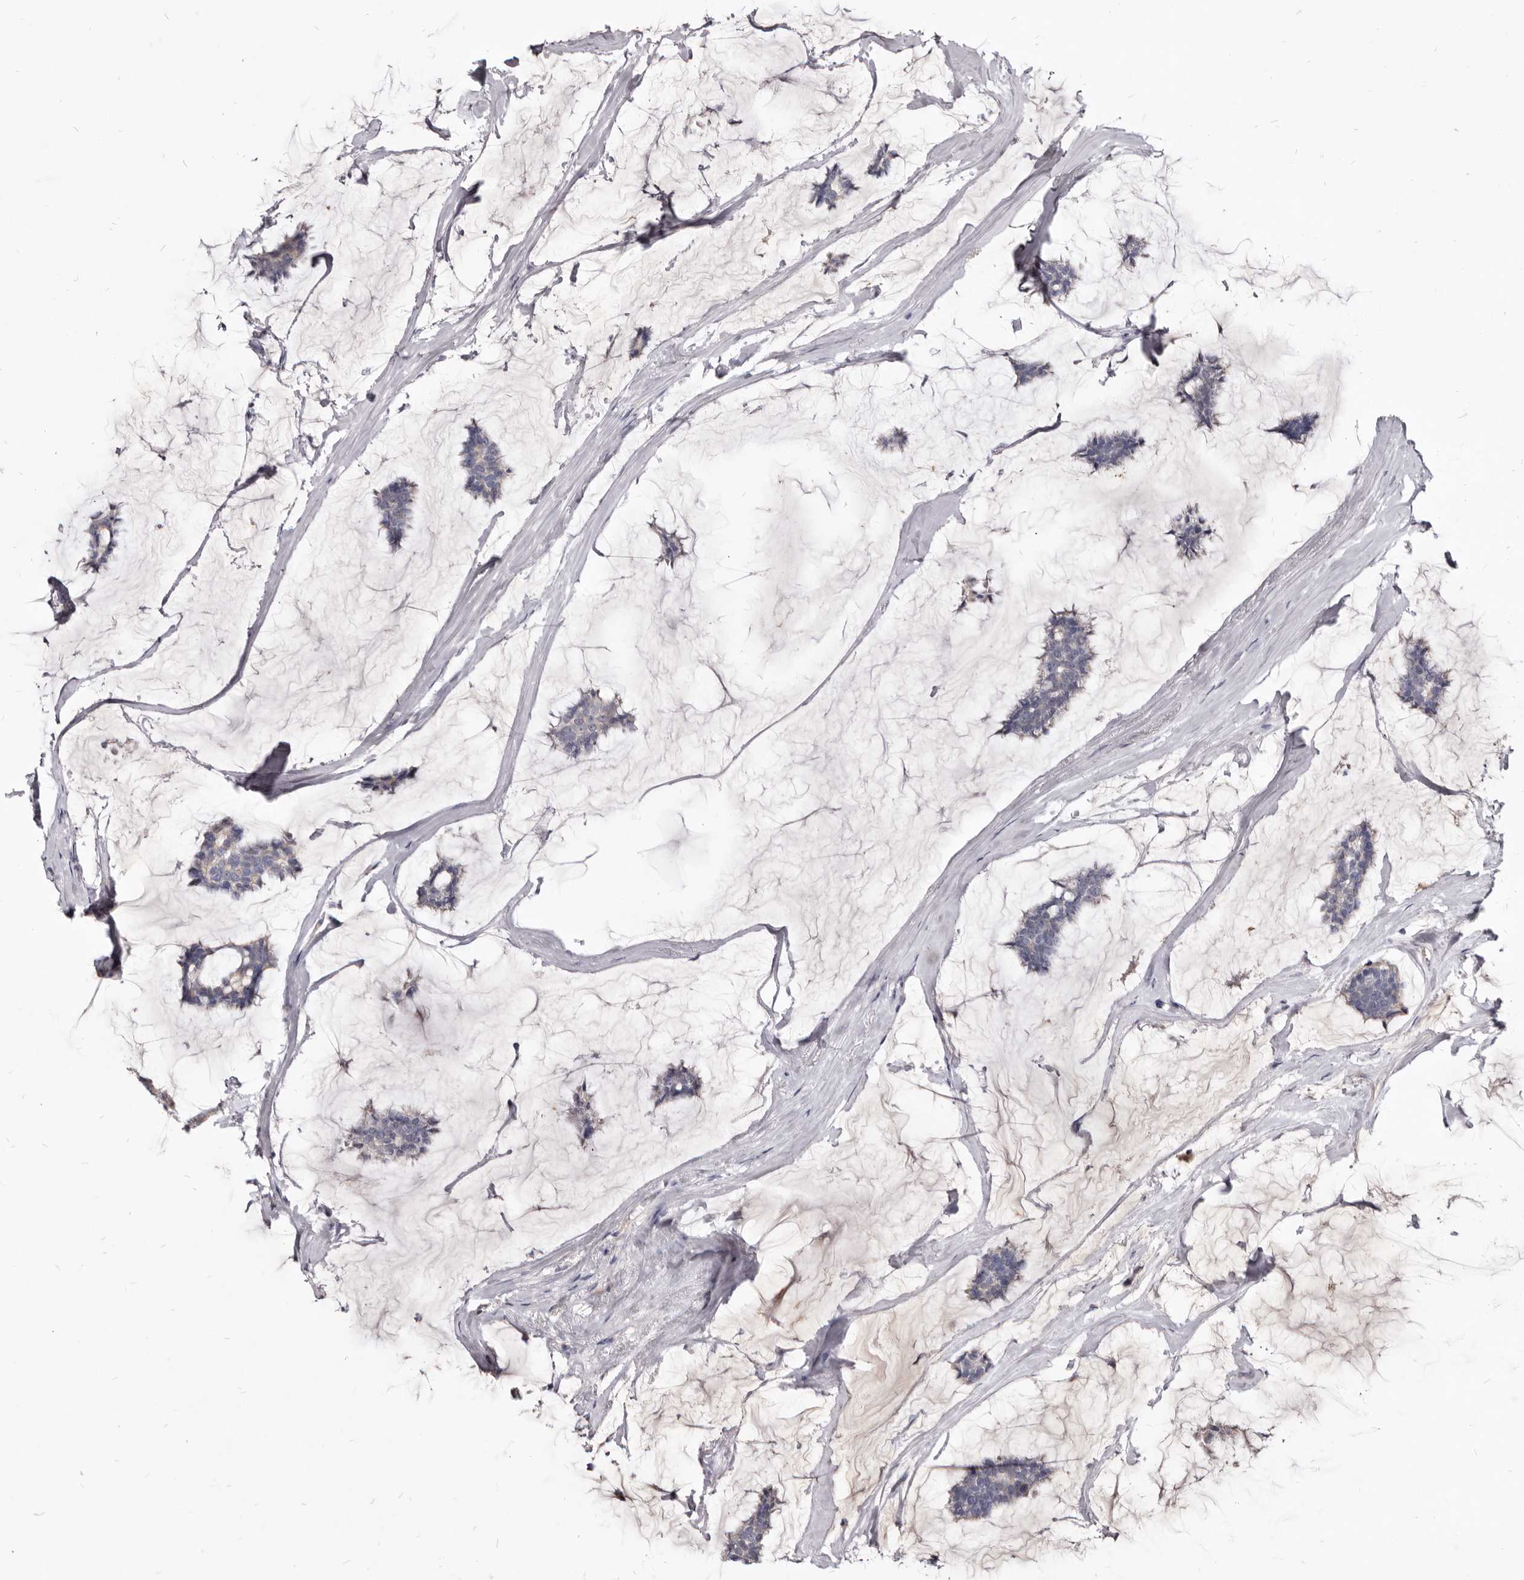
{"staining": {"intensity": "negative", "quantity": "none", "location": "none"}, "tissue": "breast cancer", "cell_type": "Tumor cells", "image_type": "cancer", "snomed": [{"axis": "morphology", "description": "Duct carcinoma"}, {"axis": "topography", "description": "Breast"}], "caption": "An IHC histopathology image of infiltrating ductal carcinoma (breast) is shown. There is no staining in tumor cells of infiltrating ductal carcinoma (breast). The staining is performed using DAB brown chromogen with nuclei counter-stained in using hematoxylin.", "gene": "FAS", "patient": {"sex": "female", "age": 93}}